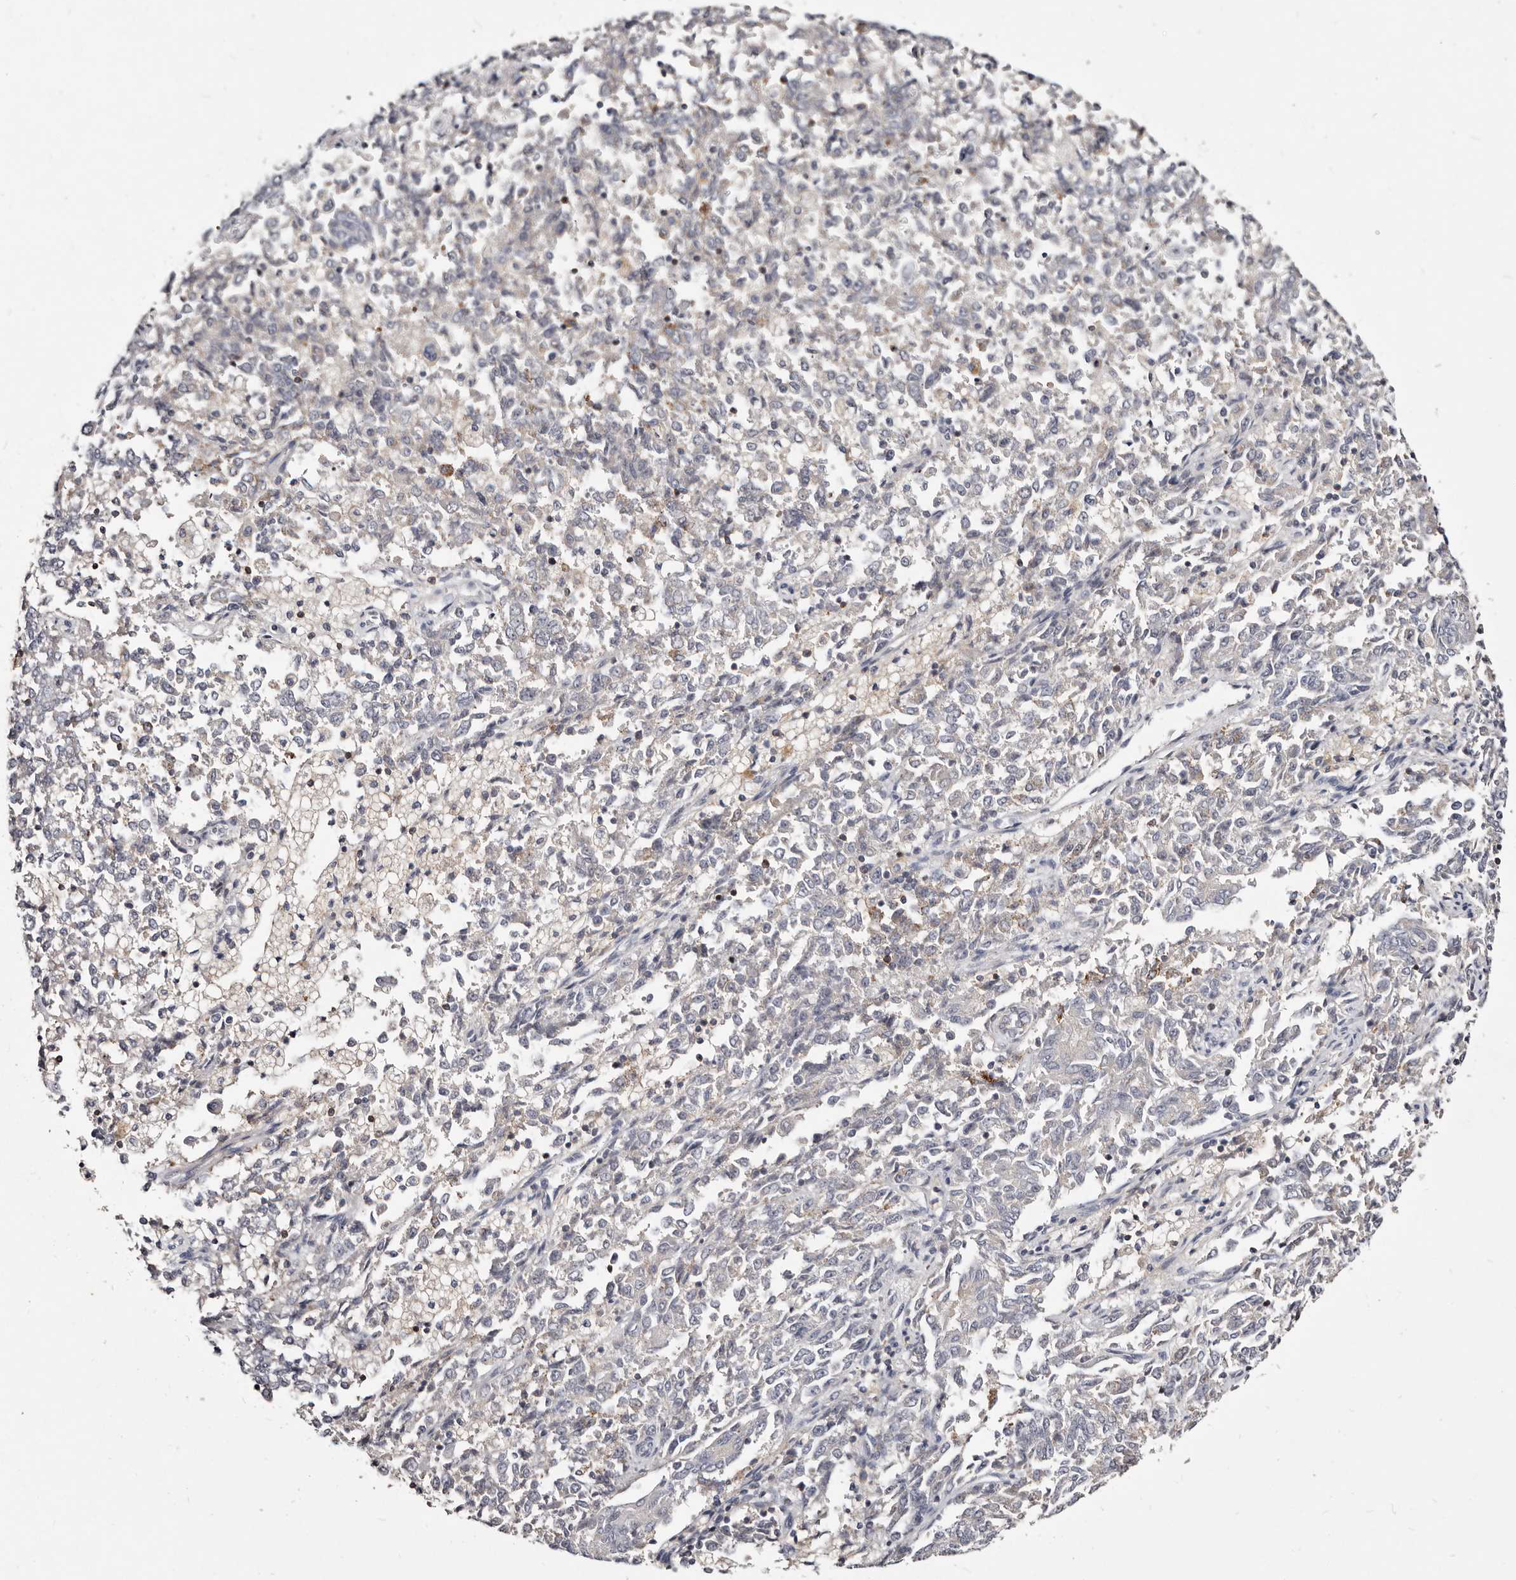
{"staining": {"intensity": "negative", "quantity": "none", "location": "none"}, "tissue": "endometrial cancer", "cell_type": "Tumor cells", "image_type": "cancer", "snomed": [{"axis": "morphology", "description": "Adenocarcinoma, NOS"}, {"axis": "topography", "description": "Endometrium"}], "caption": "This is an IHC image of human endometrial adenocarcinoma. There is no positivity in tumor cells.", "gene": "MRPS33", "patient": {"sex": "female", "age": 80}}